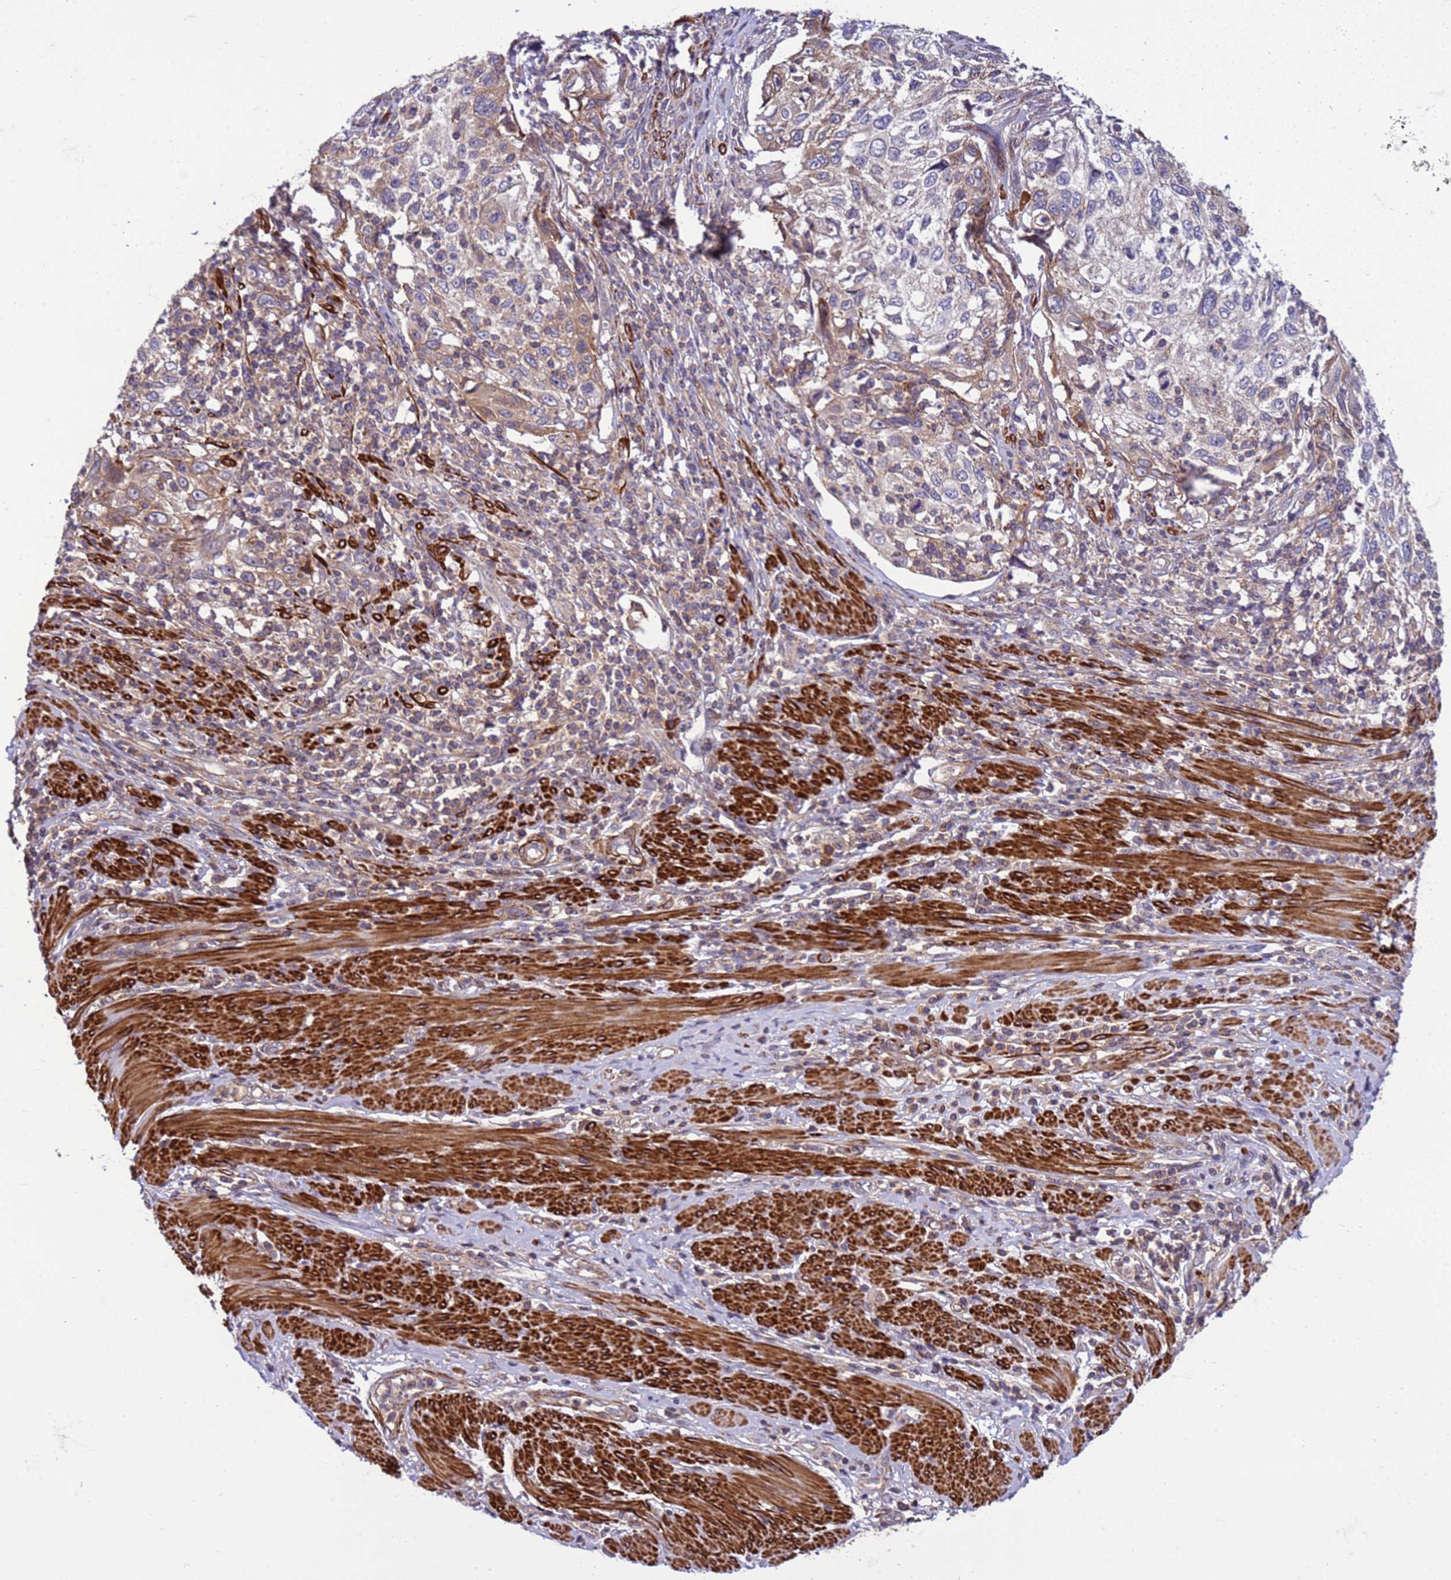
{"staining": {"intensity": "weak", "quantity": "25%-75%", "location": "cytoplasmic/membranous"}, "tissue": "cervical cancer", "cell_type": "Tumor cells", "image_type": "cancer", "snomed": [{"axis": "morphology", "description": "Squamous cell carcinoma, NOS"}, {"axis": "topography", "description": "Cervix"}], "caption": "Protein expression analysis of human cervical squamous cell carcinoma reveals weak cytoplasmic/membranous positivity in about 25%-75% of tumor cells. (DAB (3,3'-diaminobenzidine) = brown stain, brightfield microscopy at high magnification).", "gene": "GEN1", "patient": {"sex": "female", "age": 70}}